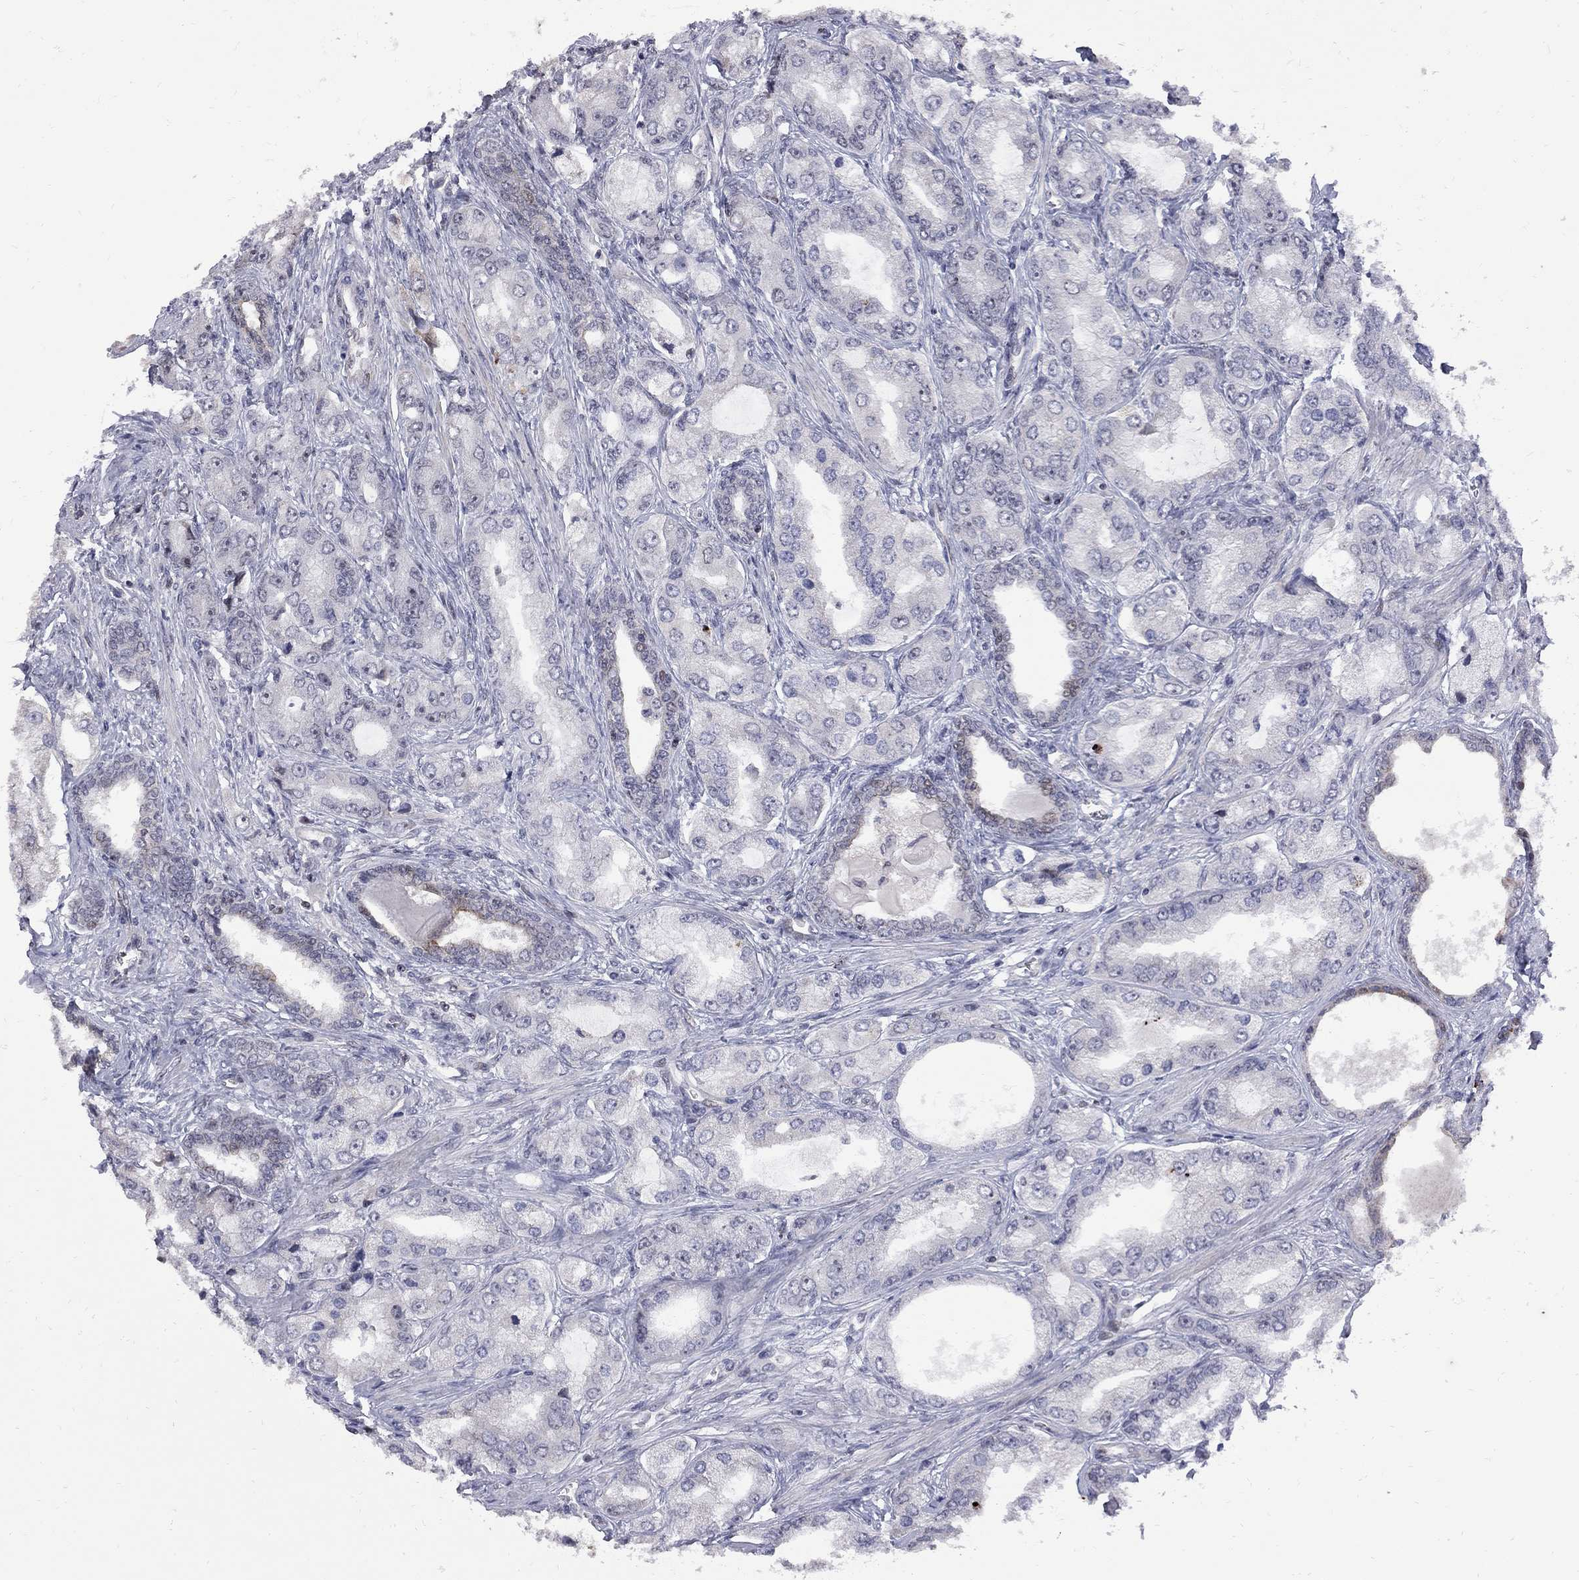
{"staining": {"intensity": "moderate", "quantity": "<25%", "location": "nuclear"}, "tissue": "prostate cancer", "cell_type": "Tumor cells", "image_type": "cancer", "snomed": [{"axis": "morphology", "description": "Adenocarcinoma, Low grade"}, {"axis": "topography", "description": "Prostate"}], "caption": "A photomicrograph of human adenocarcinoma (low-grade) (prostate) stained for a protein exhibits moderate nuclear brown staining in tumor cells. The protein of interest is stained brown, and the nuclei are stained in blue (DAB (3,3'-diaminobenzidine) IHC with brightfield microscopy, high magnification).", "gene": "DHX33", "patient": {"sex": "male", "age": 69}}